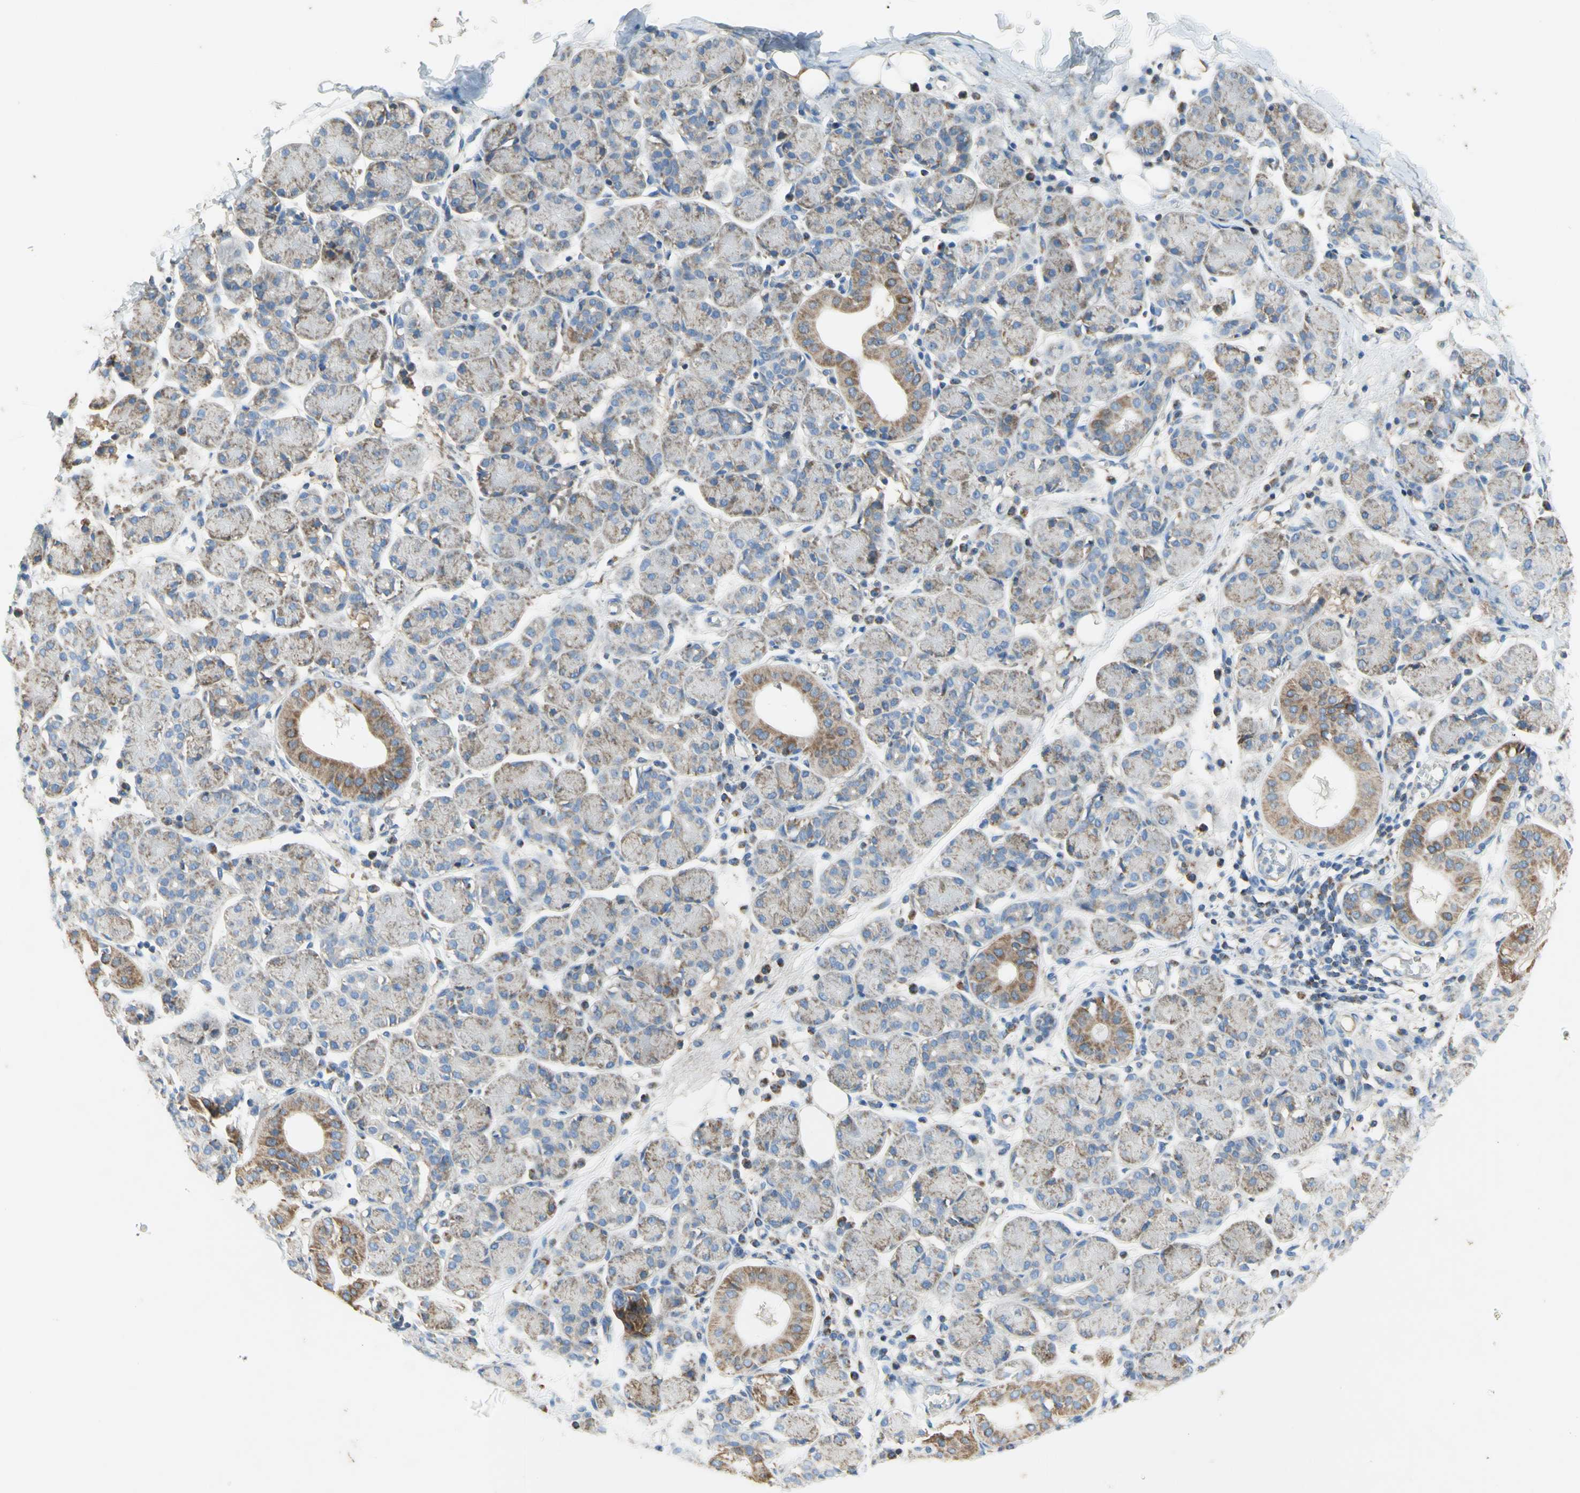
{"staining": {"intensity": "moderate", "quantity": "25%-75%", "location": "cytoplasmic/membranous"}, "tissue": "salivary gland", "cell_type": "Glandular cells", "image_type": "normal", "snomed": [{"axis": "morphology", "description": "Normal tissue, NOS"}, {"axis": "morphology", "description": "Inflammation, NOS"}, {"axis": "topography", "description": "Lymph node"}, {"axis": "topography", "description": "Salivary gland"}], "caption": "Immunohistochemistry staining of benign salivary gland, which displays medium levels of moderate cytoplasmic/membranous expression in about 25%-75% of glandular cells indicating moderate cytoplasmic/membranous protein staining. The staining was performed using DAB (3,3'-diaminobenzidine) (brown) for protein detection and nuclei were counterstained in hematoxylin (blue).", "gene": "SDHB", "patient": {"sex": "male", "age": 3}}